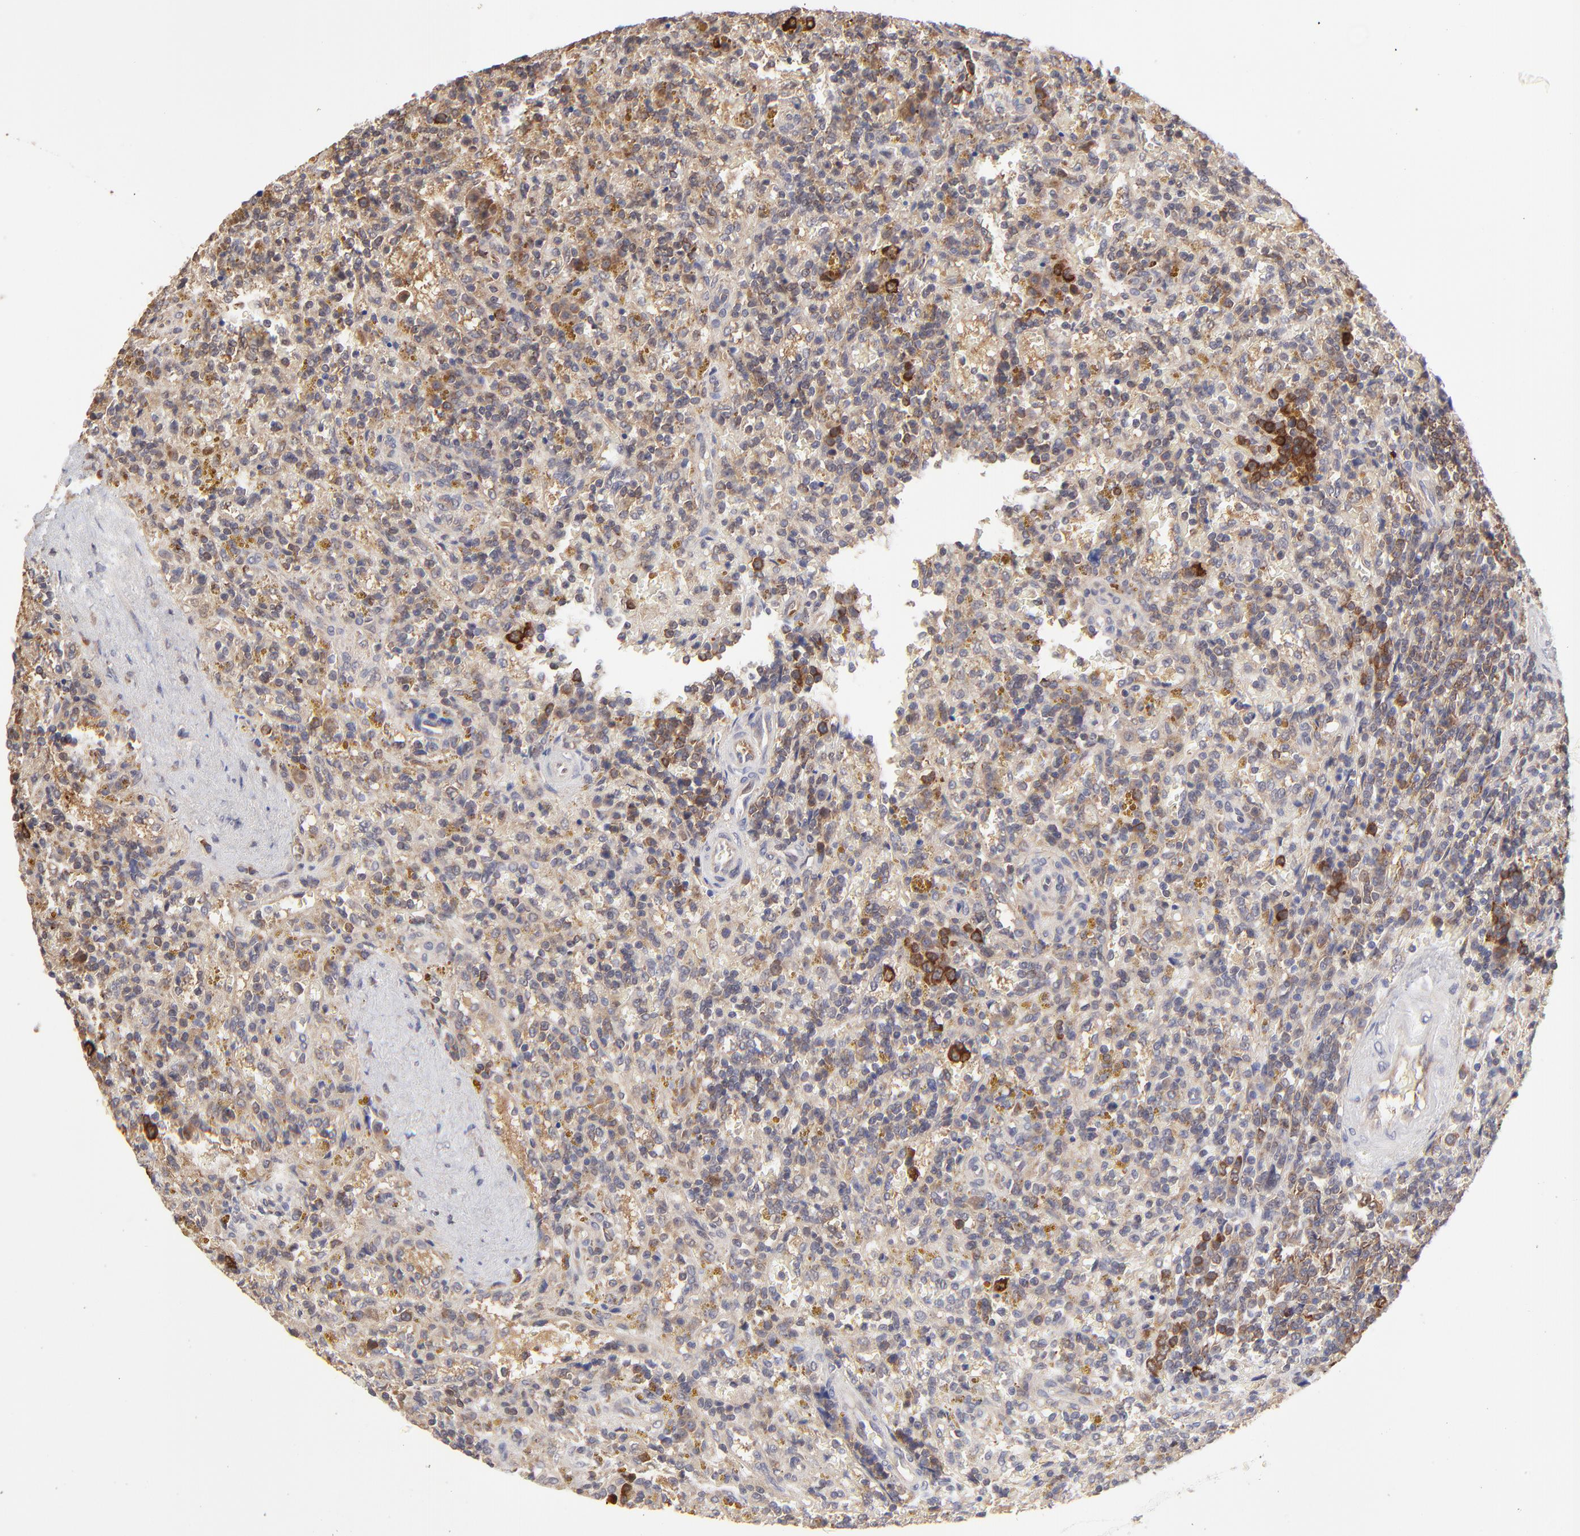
{"staining": {"intensity": "strong", "quantity": "<25%", "location": "cytoplasmic/membranous"}, "tissue": "lymphoma", "cell_type": "Tumor cells", "image_type": "cancer", "snomed": [{"axis": "morphology", "description": "Malignant lymphoma, non-Hodgkin's type, Low grade"}, {"axis": "topography", "description": "Spleen"}], "caption": "Tumor cells exhibit medium levels of strong cytoplasmic/membranous staining in about <25% of cells in human lymphoma.", "gene": "GART", "patient": {"sex": "female", "age": 65}}